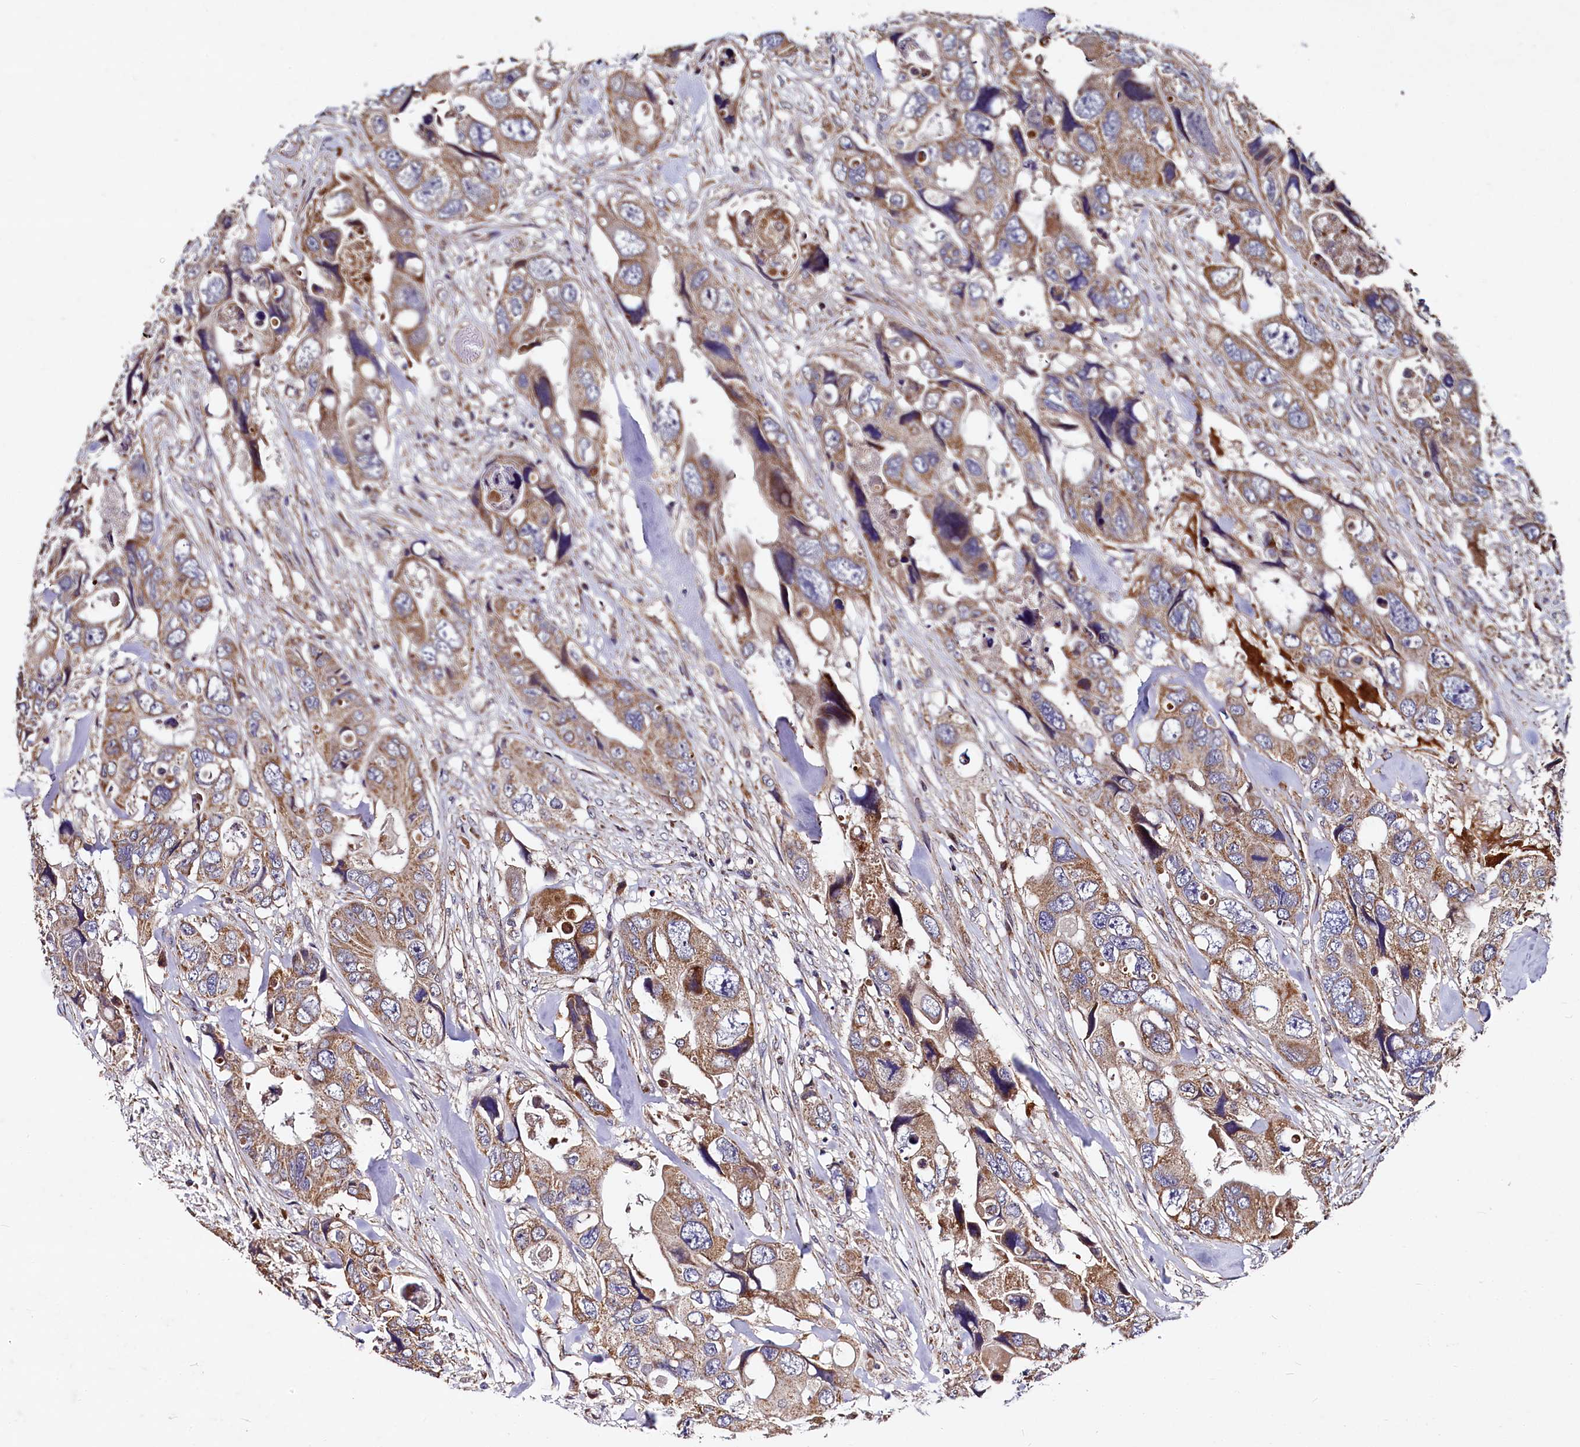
{"staining": {"intensity": "moderate", "quantity": ">75%", "location": "cytoplasmic/membranous"}, "tissue": "colorectal cancer", "cell_type": "Tumor cells", "image_type": "cancer", "snomed": [{"axis": "morphology", "description": "Adenocarcinoma, NOS"}, {"axis": "topography", "description": "Rectum"}], "caption": "The histopathology image demonstrates staining of colorectal cancer (adenocarcinoma), revealing moderate cytoplasmic/membranous protein positivity (brown color) within tumor cells.", "gene": "SPRYD3", "patient": {"sex": "male", "age": 57}}